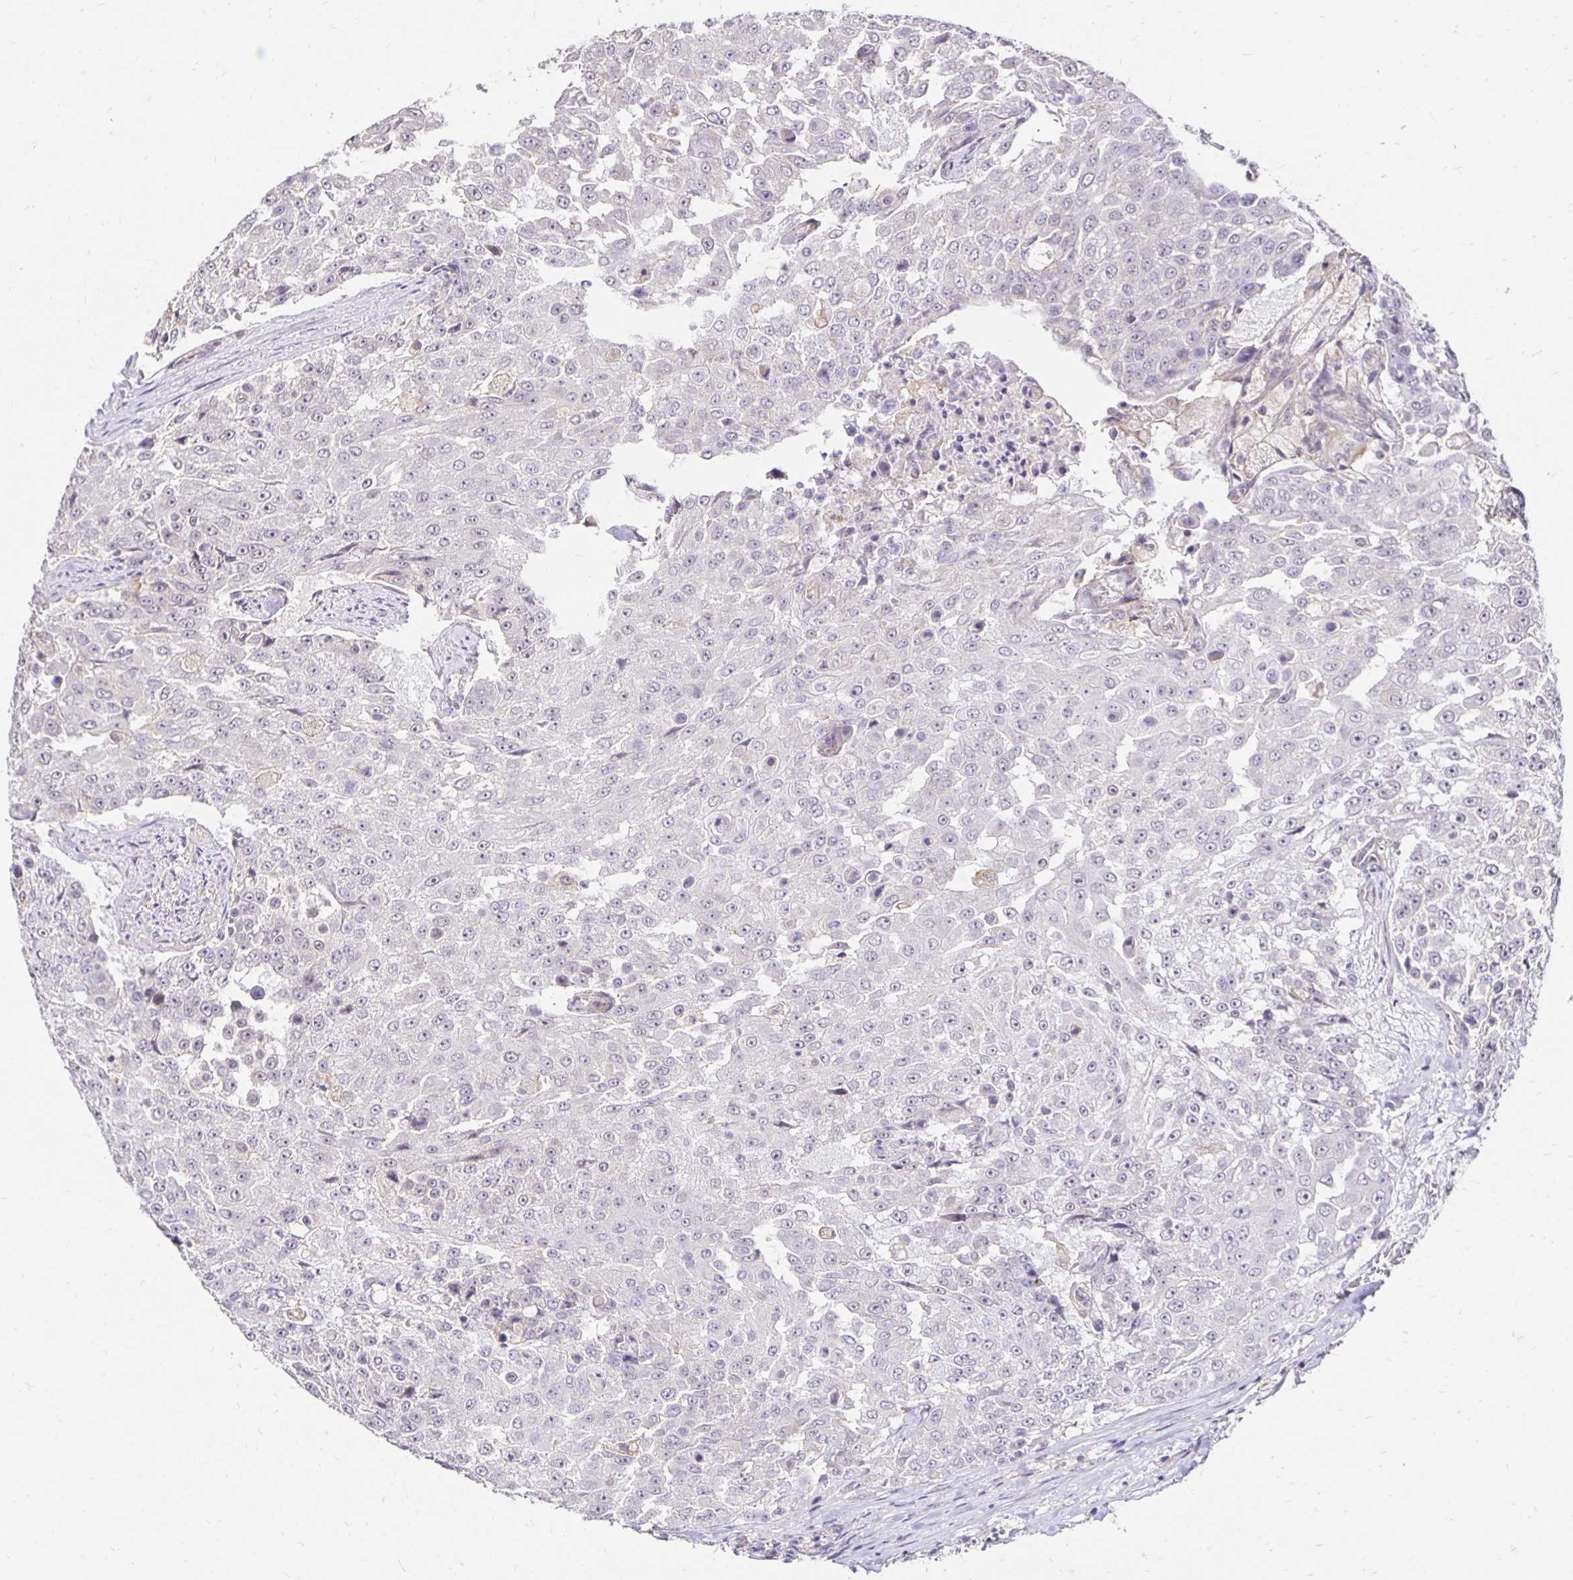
{"staining": {"intensity": "negative", "quantity": "none", "location": "none"}, "tissue": "urothelial cancer", "cell_type": "Tumor cells", "image_type": "cancer", "snomed": [{"axis": "morphology", "description": "Urothelial carcinoma, High grade"}, {"axis": "topography", "description": "Urinary bladder"}], "caption": "IHC histopathology image of human urothelial cancer stained for a protein (brown), which reveals no staining in tumor cells.", "gene": "PNPLA3", "patient": {"sex": "female", "age": 63}}